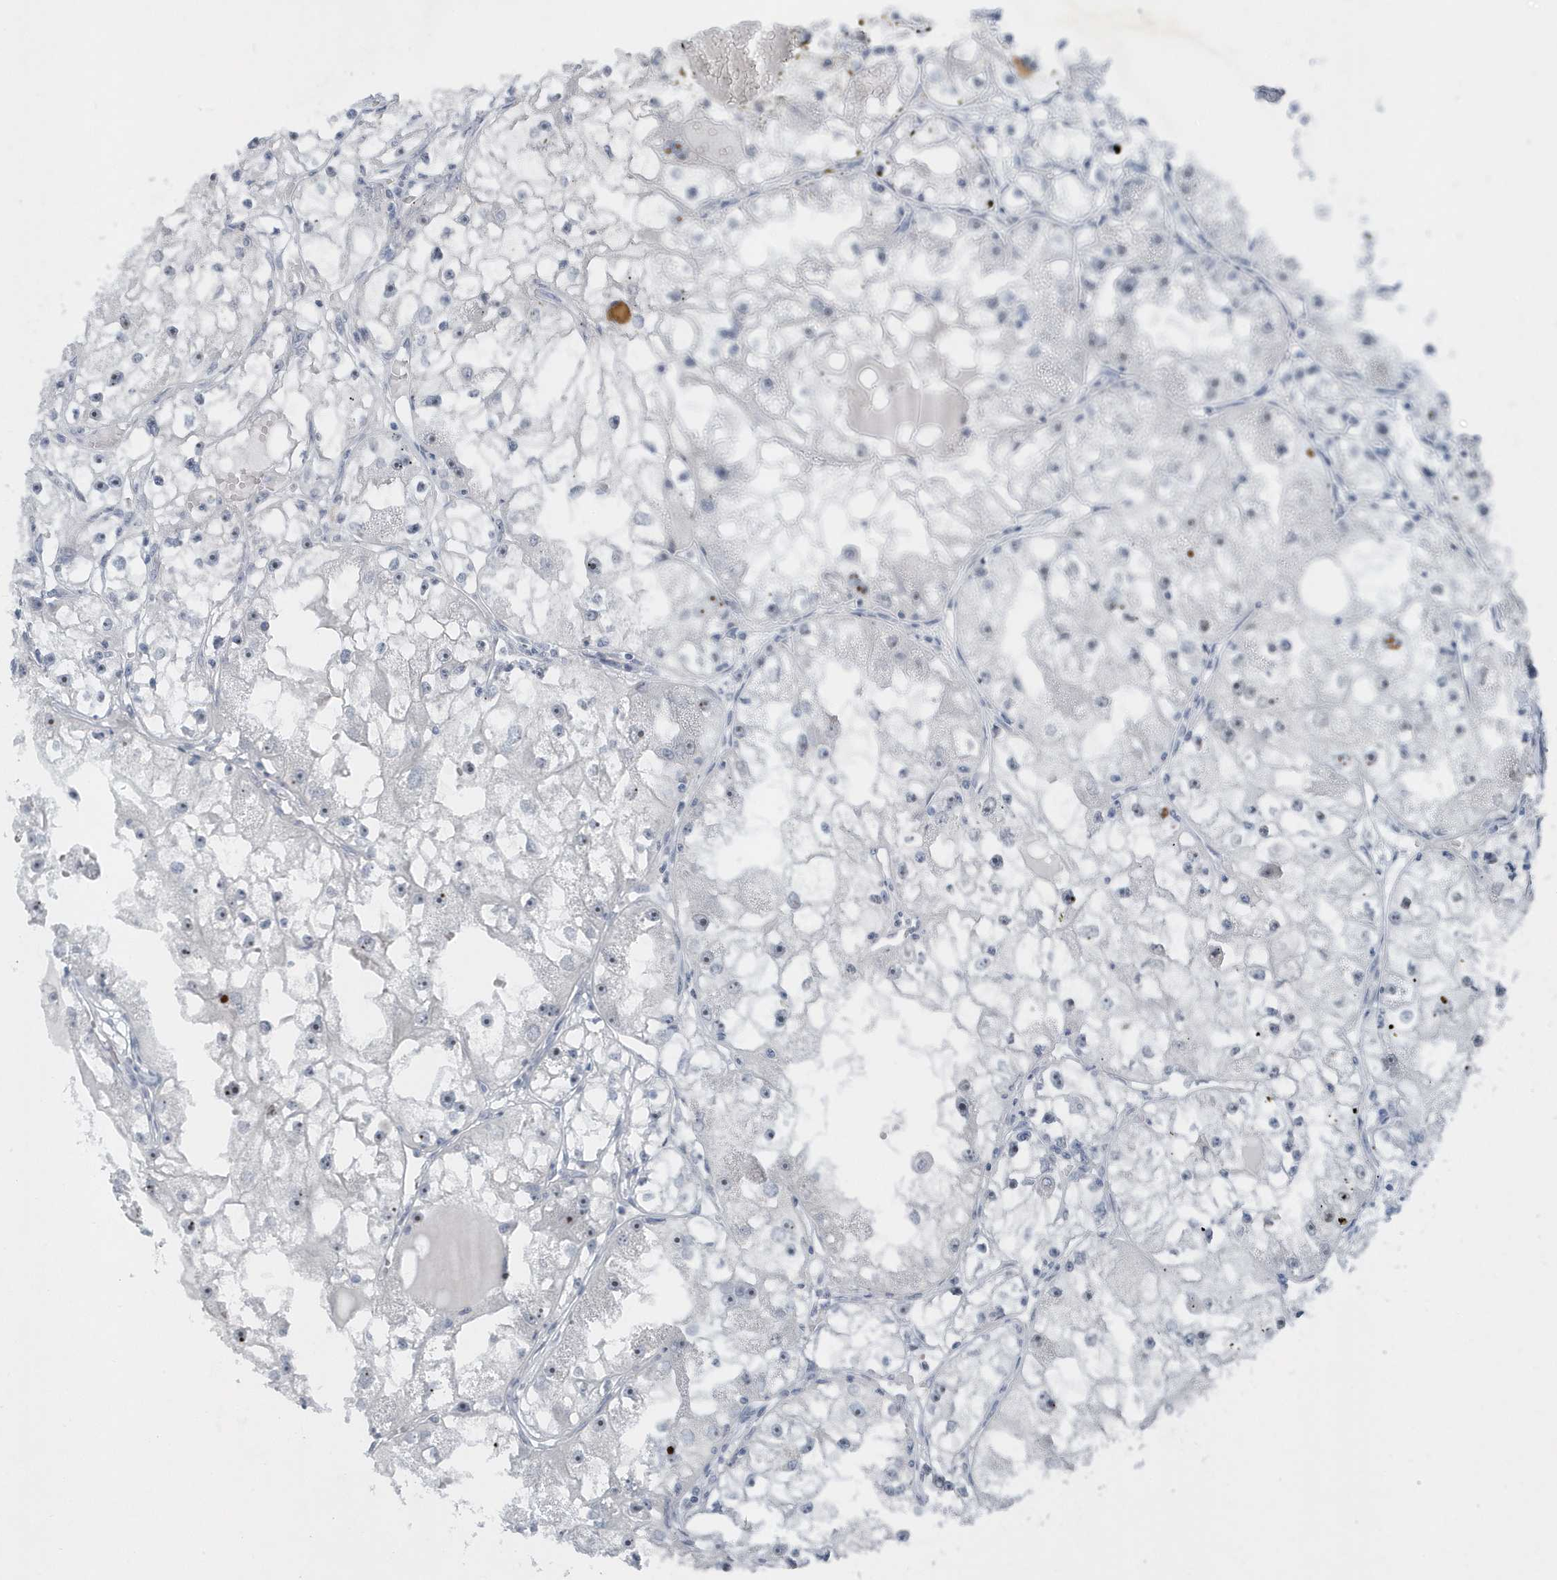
{"staining": {"intensity": "moderate", "quantity": "<25%", "location": "nuclear"}, "tissue": "renal cancer", "cell_type": "Tumor cells", "image_type": "cancer", "snomed": [{"axis": "morphology", "description": "Adenocarcinoma, NOS"}, {"axis": "topography", "description": "Kidney"}], "caption": "Brown immunohistochemical staining in human renal cancer exhibits moderate nuclear positivity in approximately <25% of tumor cells. (DAB (3,3'-diaminobenzidine) IHC, brown staining for protein, blue staining for nuclei).", "gene": "RPF2", "patient": {"sex": "male", "age": 56}}